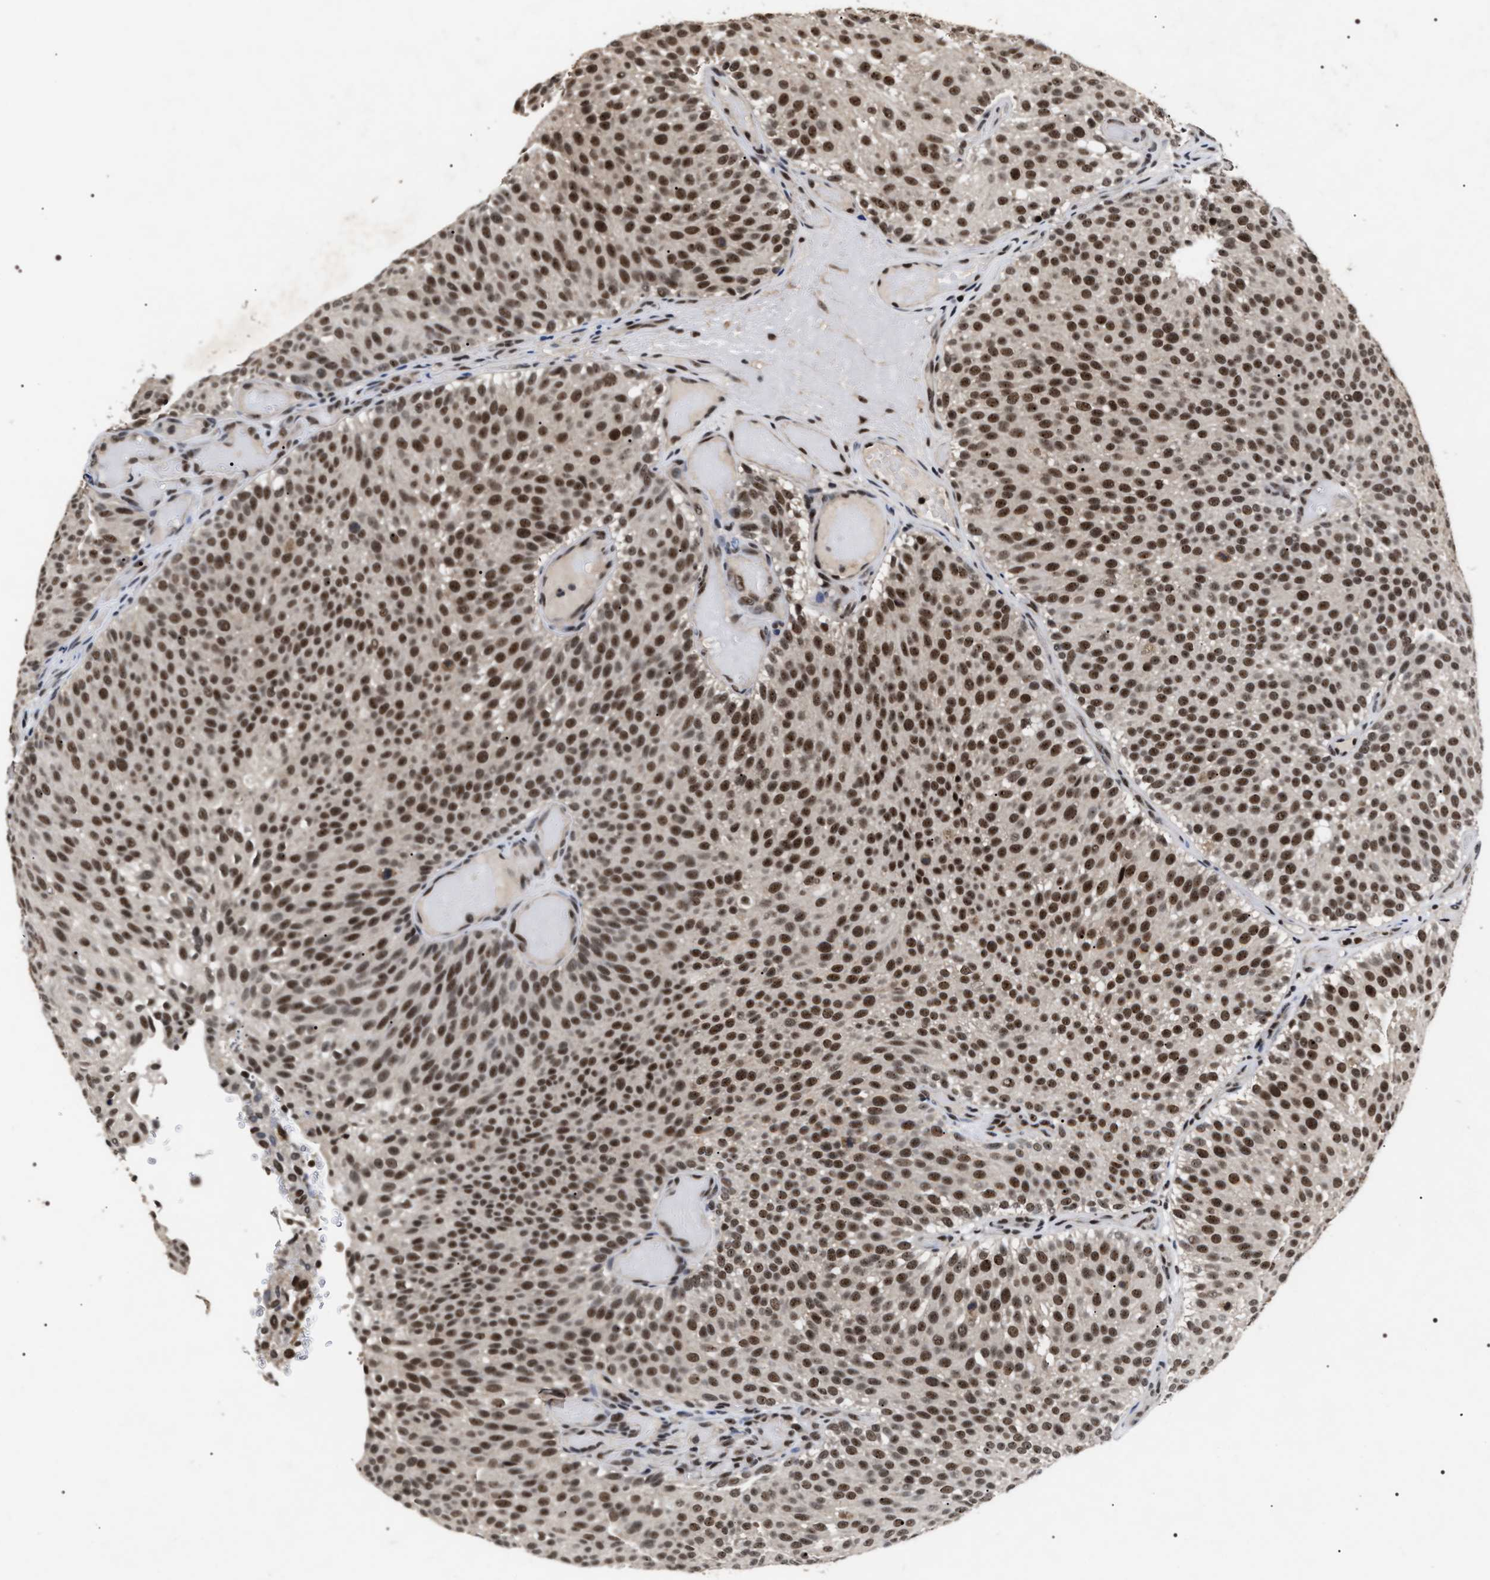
{"staining": {"intensity": "strong", "quantity": ">75%", "location": "nuclear"}, "tissue": "urothelial cancer", "cell_type": "Tumor cells", "image_type": "cancer", "snomed": [{"axis": "morphology", "description": "Urothelial carcinoma, Low grade"}, {"axis": "topography", "description": "Urinary bladder"}], "caption": "This micrograph shows immunohistochemistry (IHC) staining of human urothelial carcinoma (low-grade), with high strong nuclear staining in about >75% of tumor cells.", "gene": "RRP1B", "patient": {"sex": "male", "age": 78}}